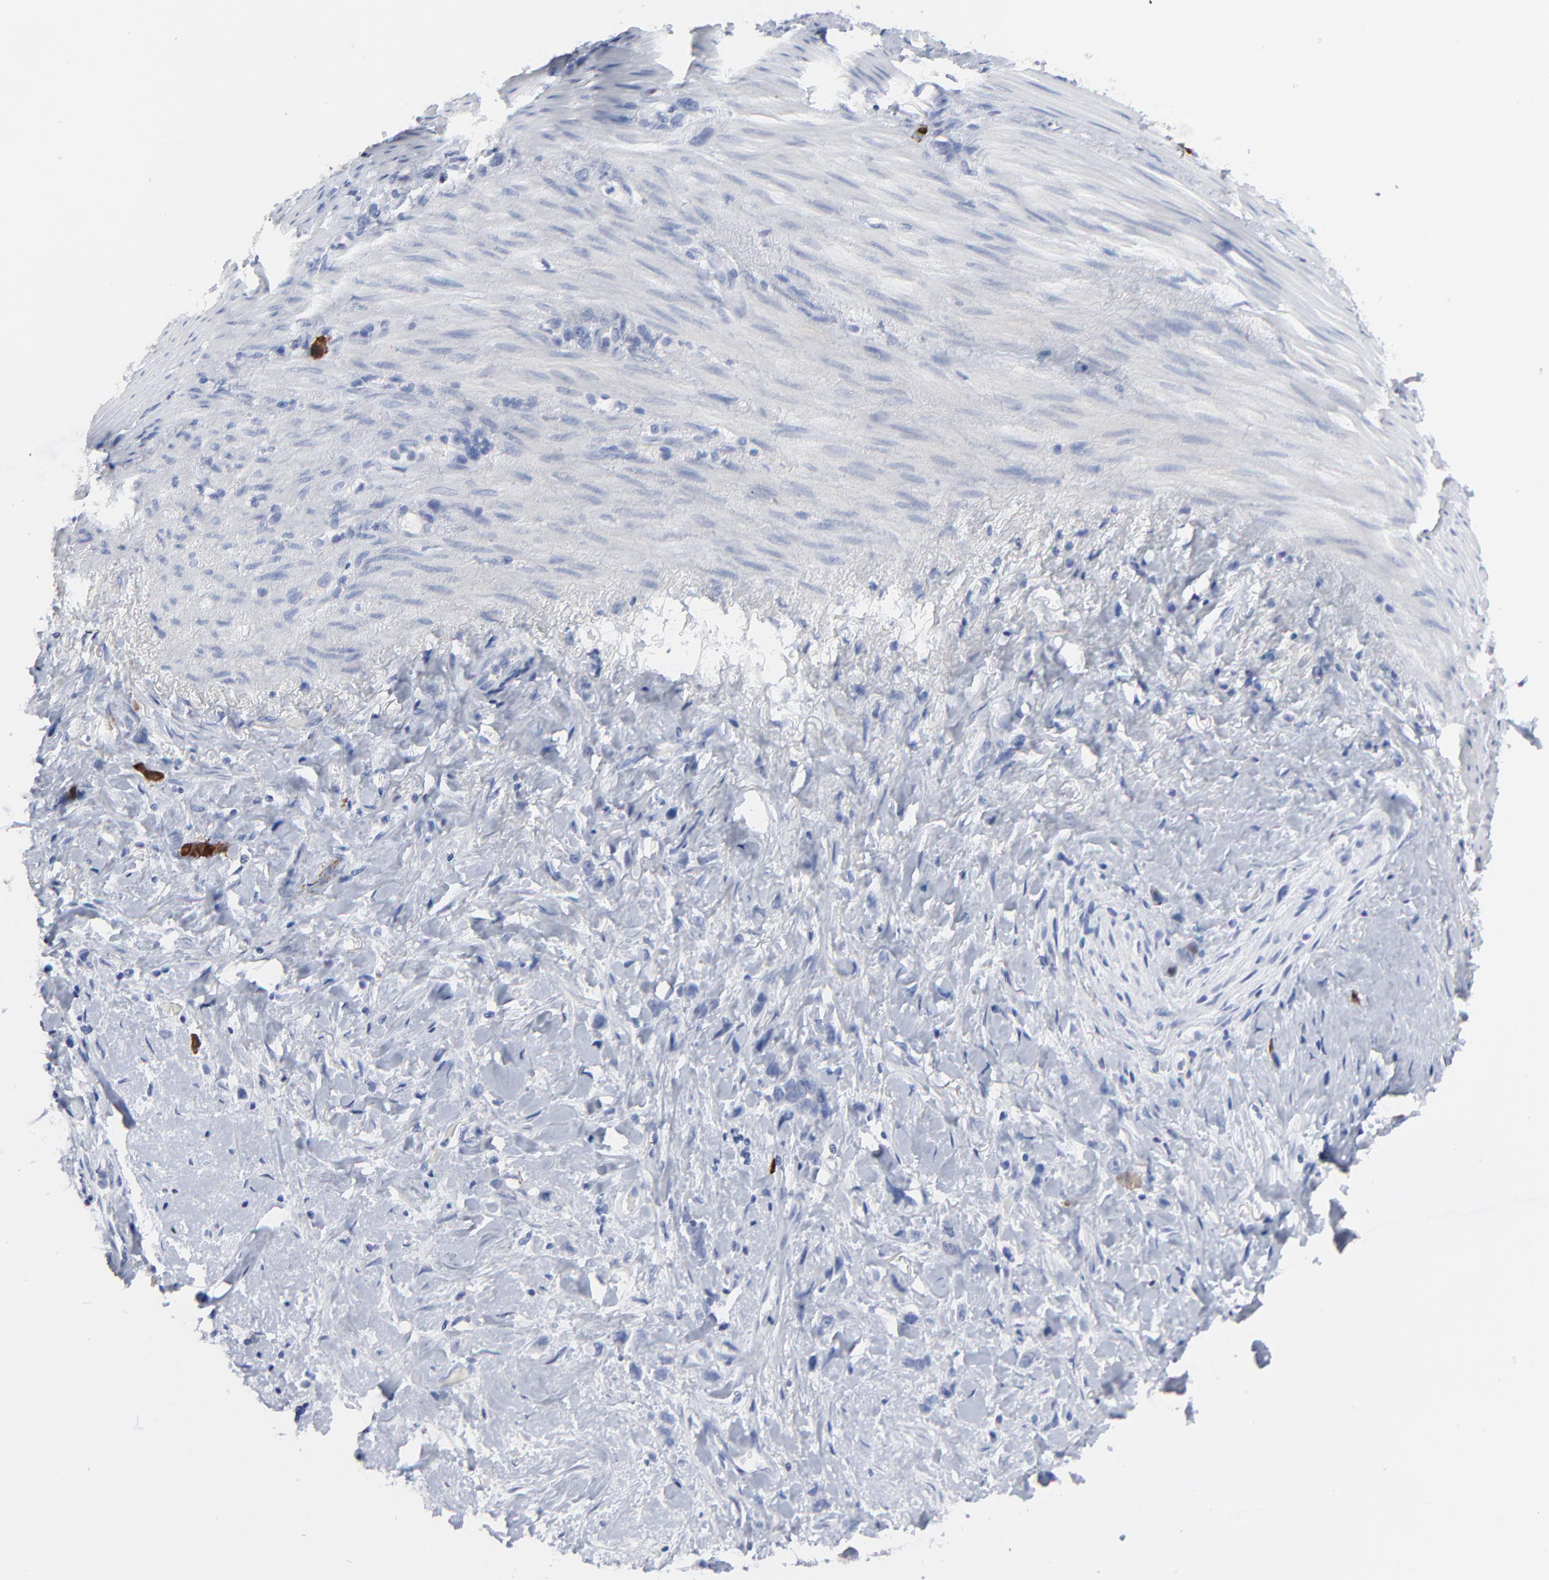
{"staining": {"intensity": "strong", "quantity": "<25%", "location": "cytoplasmic/membranous,nuclear"}, "tissue": "stomach cancer", "cell_type": "Tumor cells", "image_type": "cancer", "snomed": [{"axis": "morphology", "description": "Normal tissue, NOS"}, {"axis": "morphology", "description": "Adenocarcinoma, NOS"}, {"axis": "morphology", "description": "Adenocarcinoma, High grade"}, {"axis": "topography", "description": "Stomach, upper"}, {"axis": "topography", "description": "Stomach"}], "caption": "Protein analysis of adenocarcinoma (stomach) tissue reveals strong cytoplasmic/membranous and nuclear expression in approximately <25% of tumor cells. The staining is performed using DAB brown chromogen to label protein expression. The nuclei are counter-stained blue using hematoxylin.", "gene": "CDK1", "patient": {"sex": "female", "age": 65}}